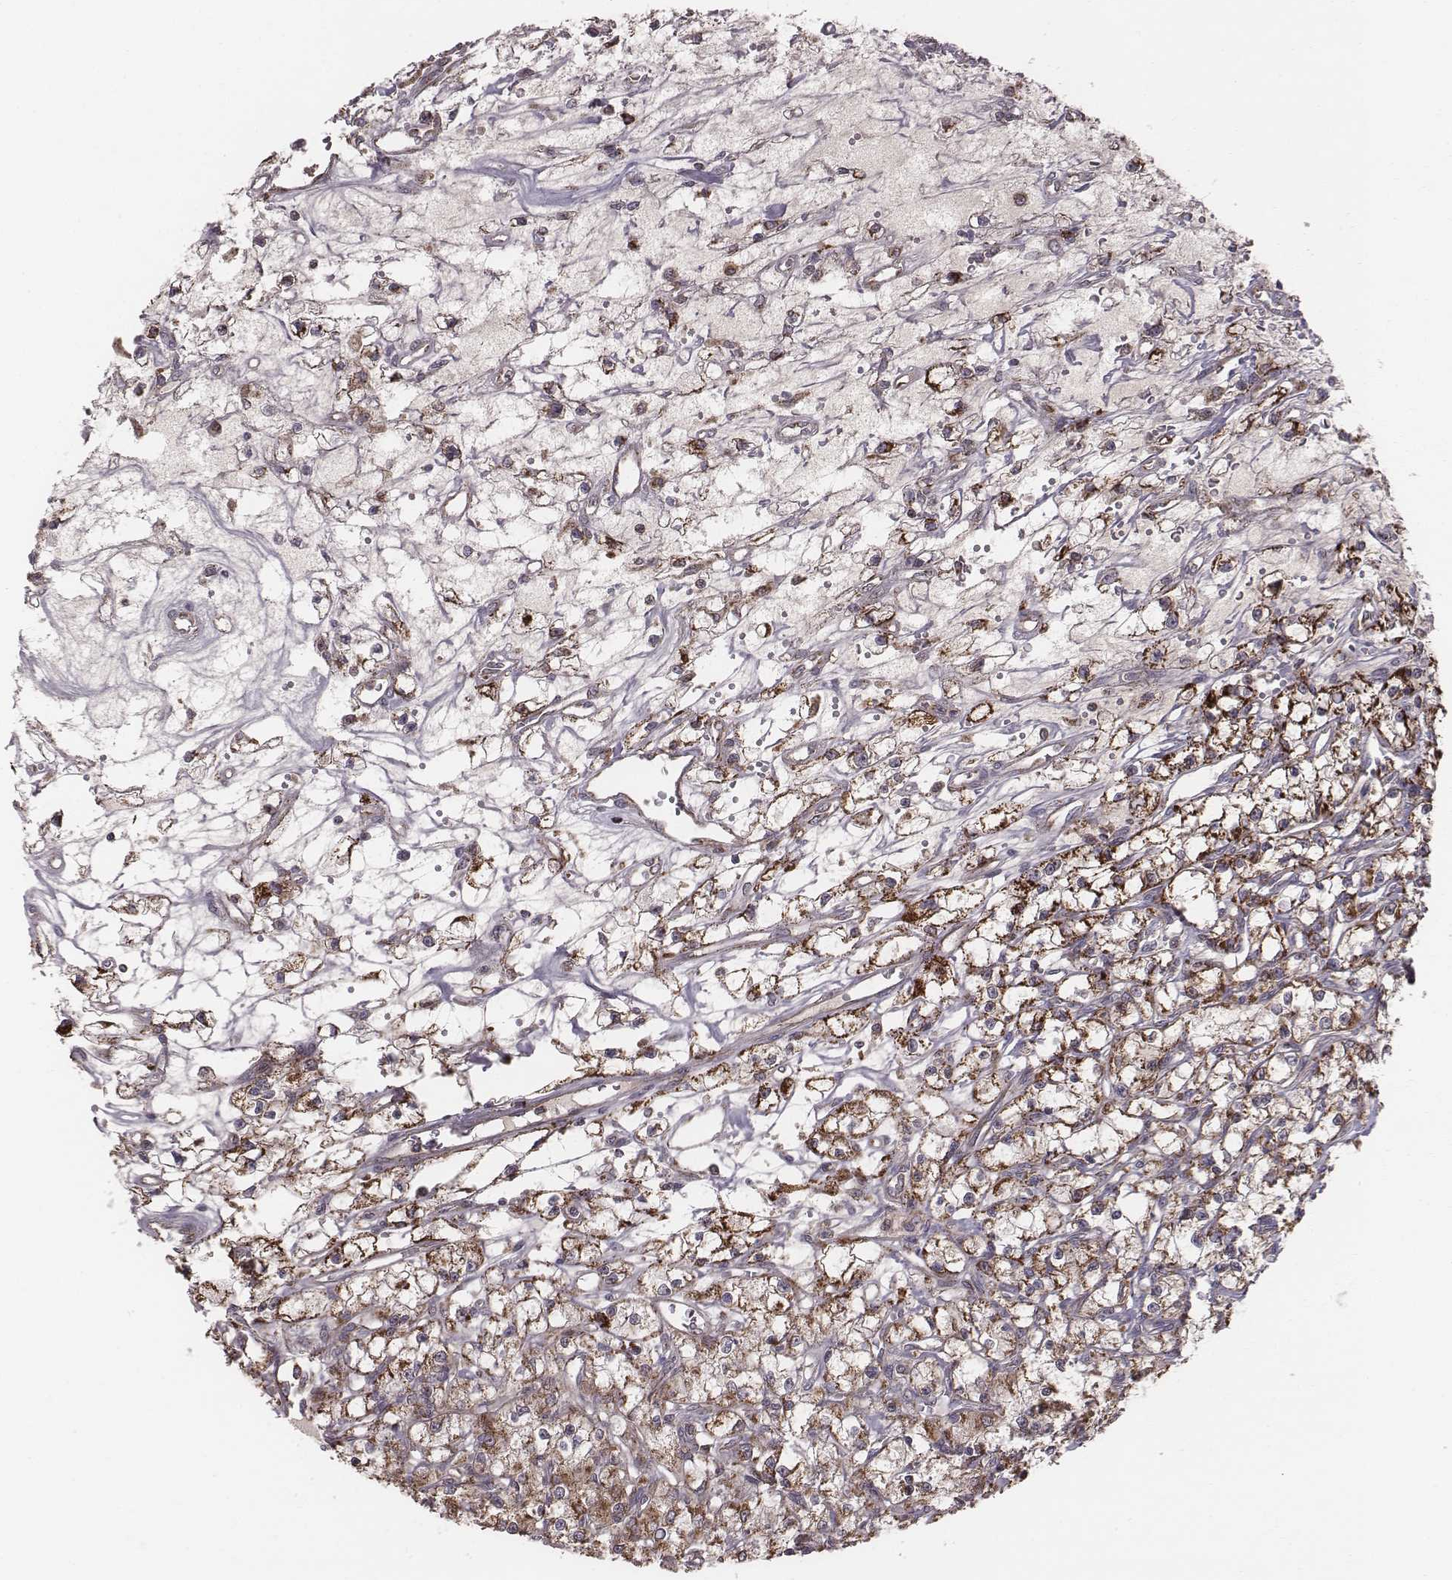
{"staining": {"intensity": "strong", "quantity": ">75%", "location": "cytoplasmic/membranous"}, "tissue": "renal cancer", "cell_type": "Tumor cells", "image_type": "cancer", "snomed": [{"axis": "morphology", "description": "Adenocarcinoma, NOS"}, {"axis": "topography", "description": "Kidney"}], "caption": "Immunohistochemical staining of human adenocarcinoma (renal) shows high levels of strong cytoplasmic/membranous staining in about >75% of tumor cells. The protein is shown in brown color, while the nuclei are stained blue.", "gene": "PDCD2L", "patient": {"sex": "female", "age": 59}}